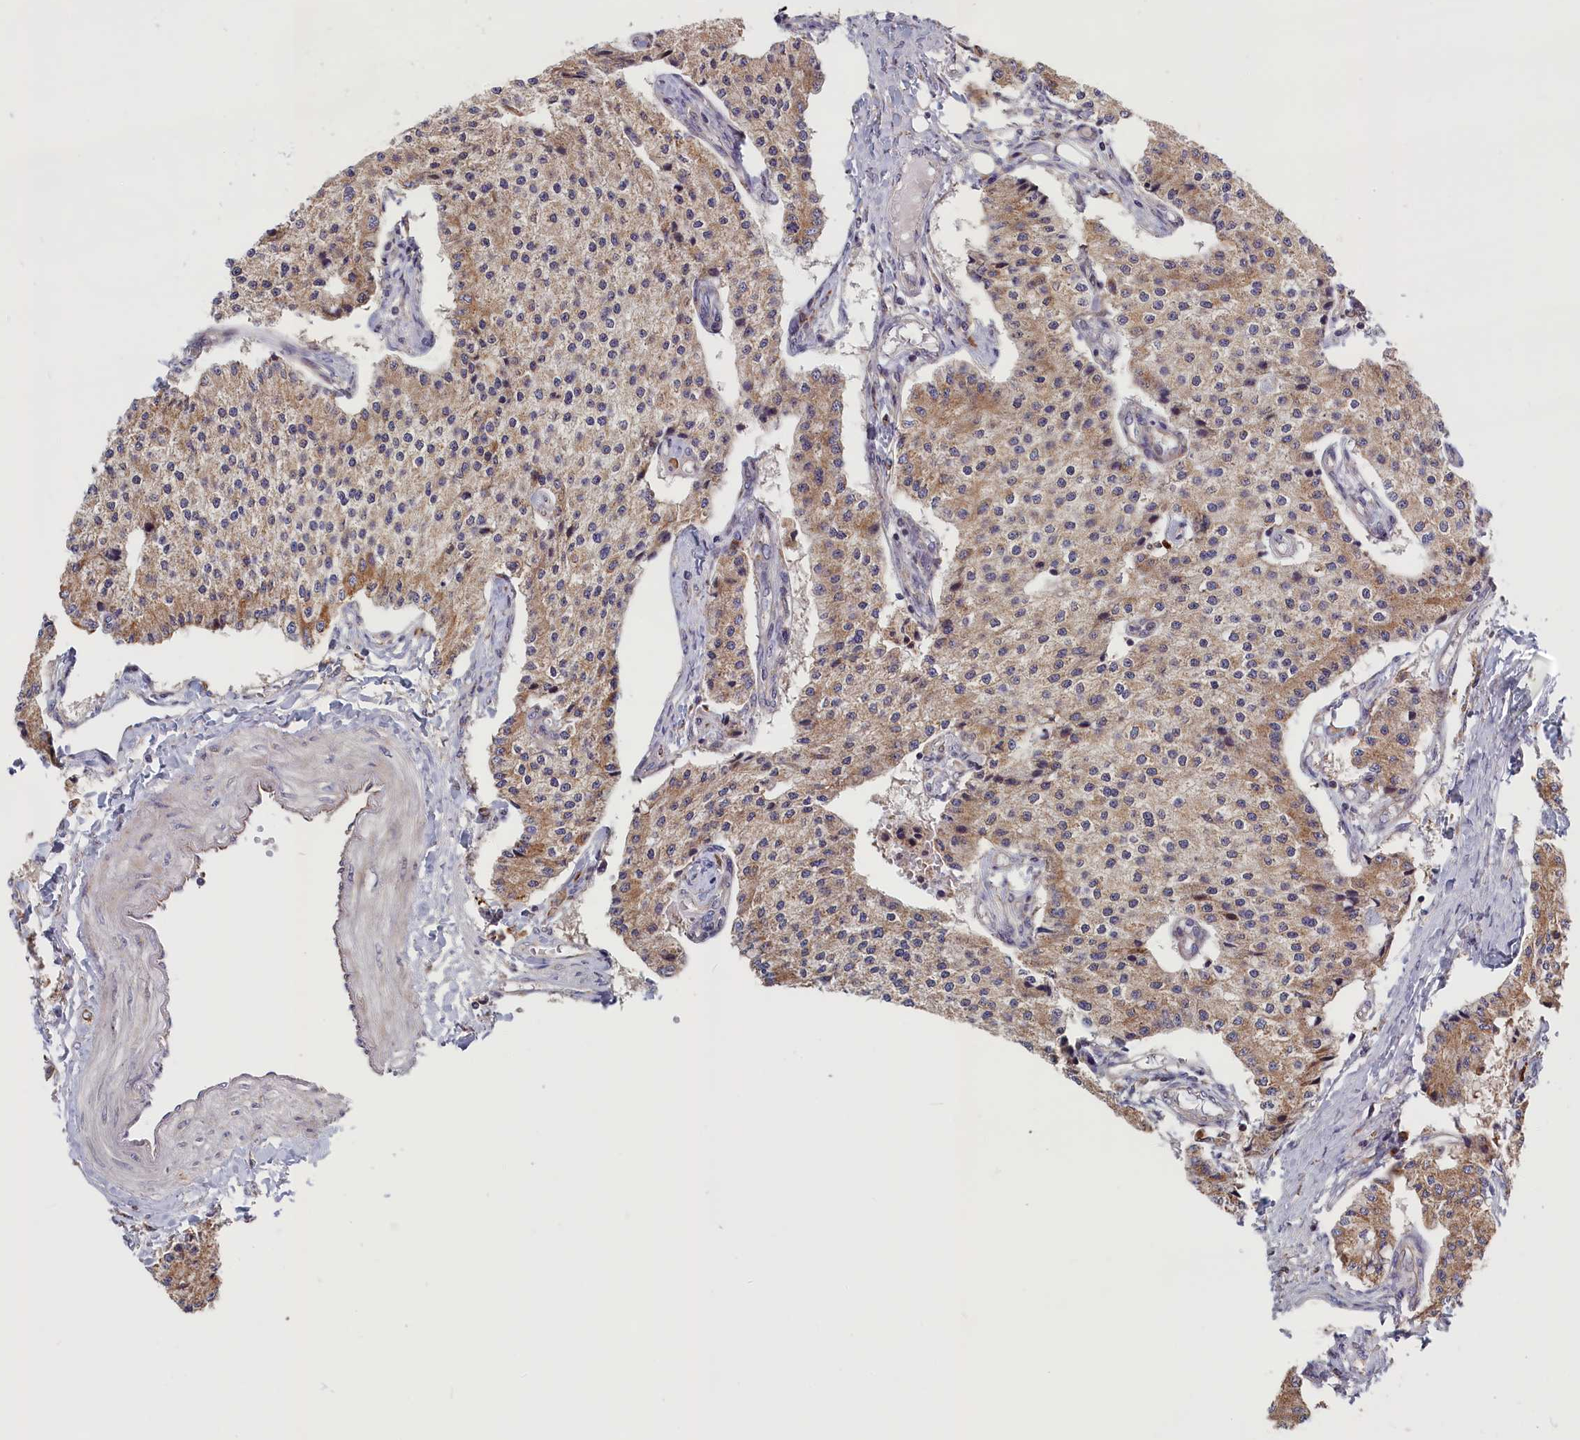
{"staining": {"intensity": "moderate", "quantity": "25%-75%", "location": "cytoplasmic/membranous"}, "tissue": "carcinoid", "cell_type": "Tumor cells", "image_type": "cancer", "snomed": [{"axis": "morphology", "description": "Carcinoid, malignant, NOS"}, {"axis": "topography", "description": "Colon"}], "caption": "IHC of carcinoid exhibits medium levels of moderate cytoplasmic/membranous staining in about 25%-75% of tumor cells.", "gene": "CEP44", "patient": {"sex": "female", "age": 52}}